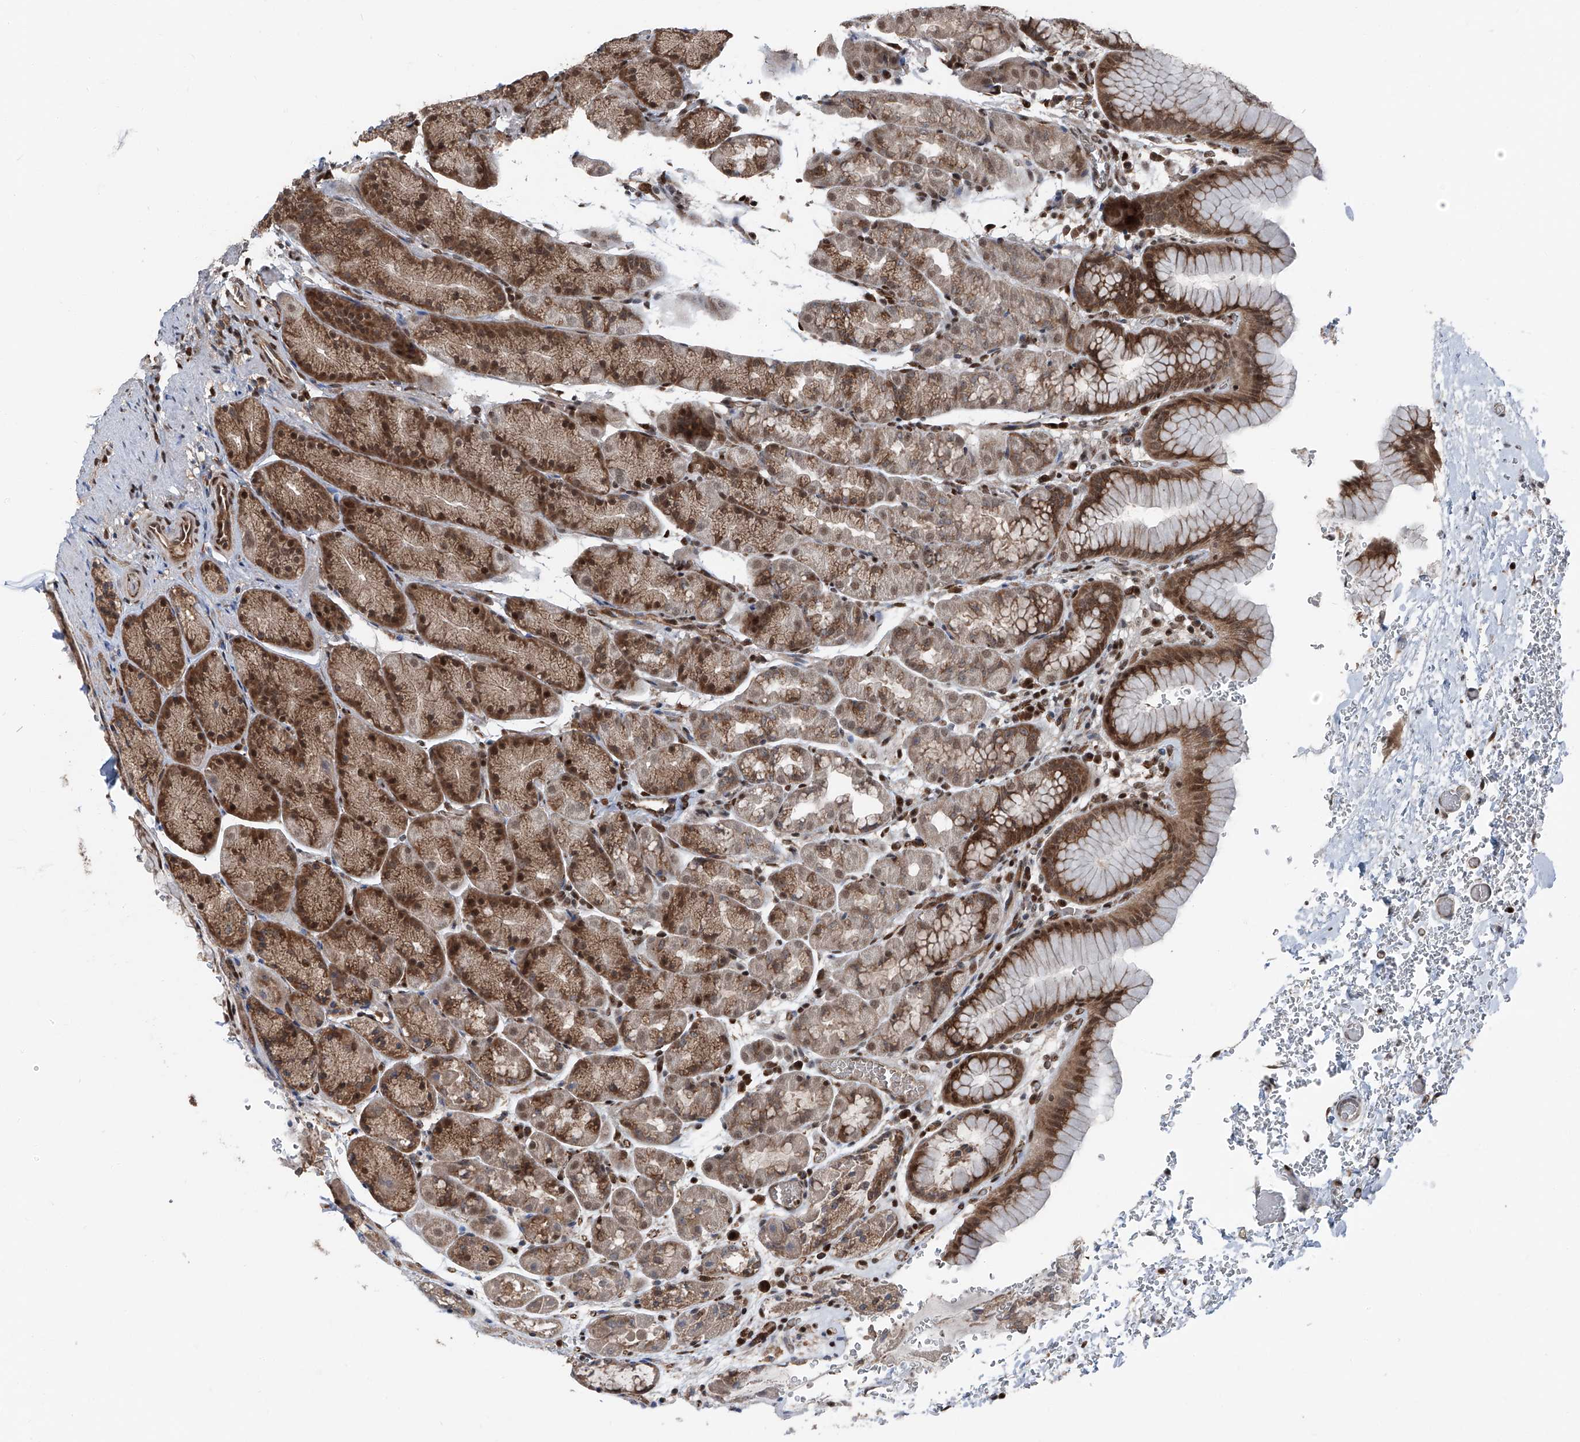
{"staining": {"intensity": "strong", "quantity": ">75%", "location": "cytoplasmic/membranous,nuclear"}, "tissue": "stomach", "cell_type": "Glandular cells", "image_type": "normal", "snomed": [{"axis": "morphology", "description": "Normal tissue, NOS"}, {"axis": "topography", "description": "Stomach"}], "caption": "IHC histopathology image of normal human stomach stained for a protein (brown), which exhibits high levels of strong cytoplasmic/membranous,nuclear expression in approximately >75% of glandular cells.", "gene": "FKBP5", "patient": {"sex": "male", "age": 42}}